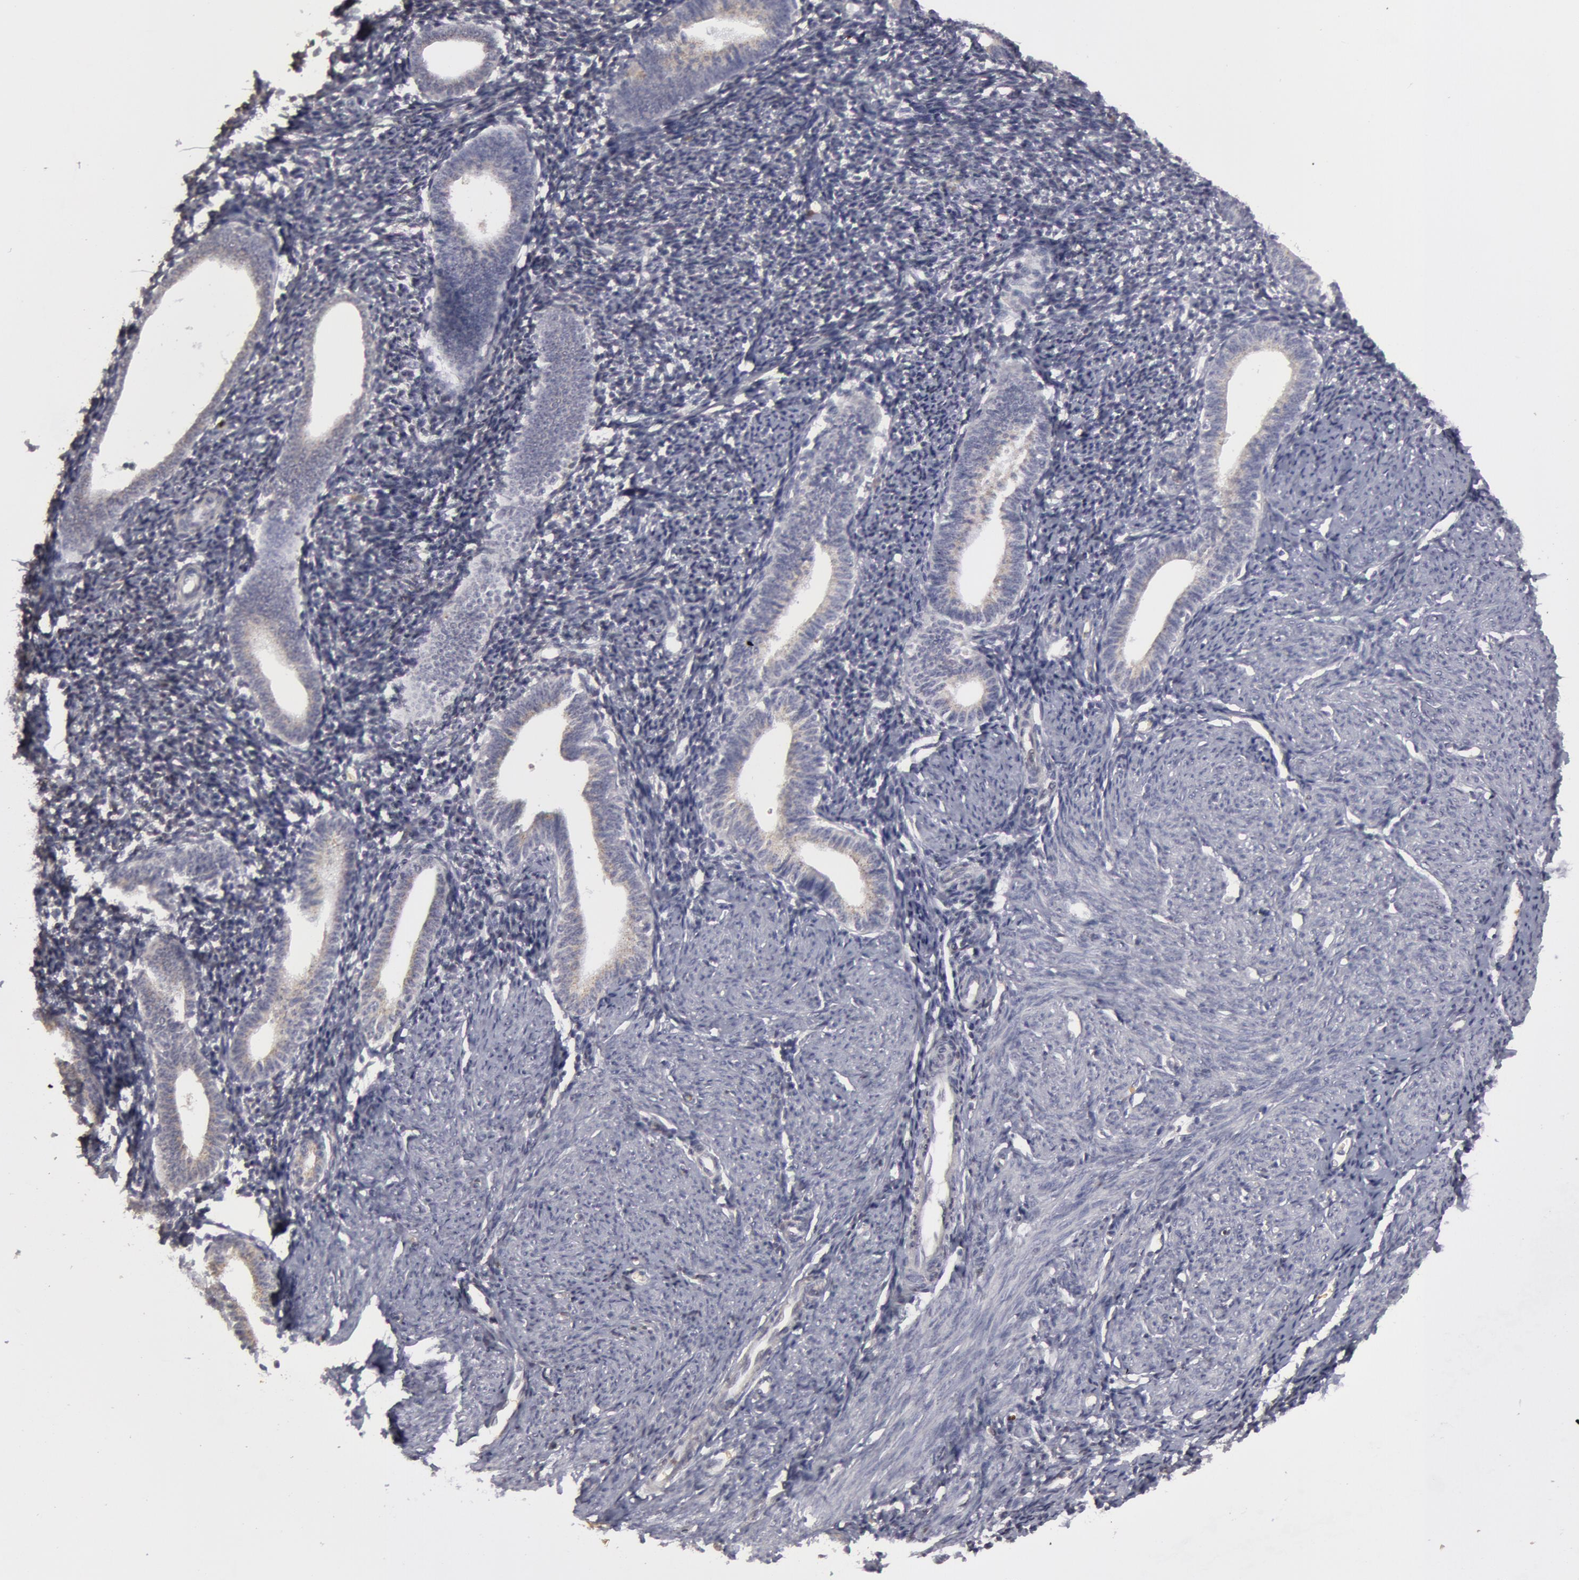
{"staining": {"intensity": "negative", "quantity": "none", "location": "none"}, "tissue": "endometrium", "cell_type": "Cells in endometrial stroma", "image_type": "normal", "snomed": [{"axis": "morphology", "description": "Normal tissue, NOS"}, {"axis": "topography", "description": "Endometrium"}], "caption": "This photomicrograph is of benign endometrium stained with IHC to label a protein in brown with the nuclei are counter-stained blue. There is no expression in cells in endometrial stroma. Brightfield microscopy of immunohistochemistry stained with DAB (3,3'-diaminobenzidine) (brown) and hematoxylin (blue), captured at high magnification.", "gene": "CAT", "patient": {"sex": "female", "age": 52}}